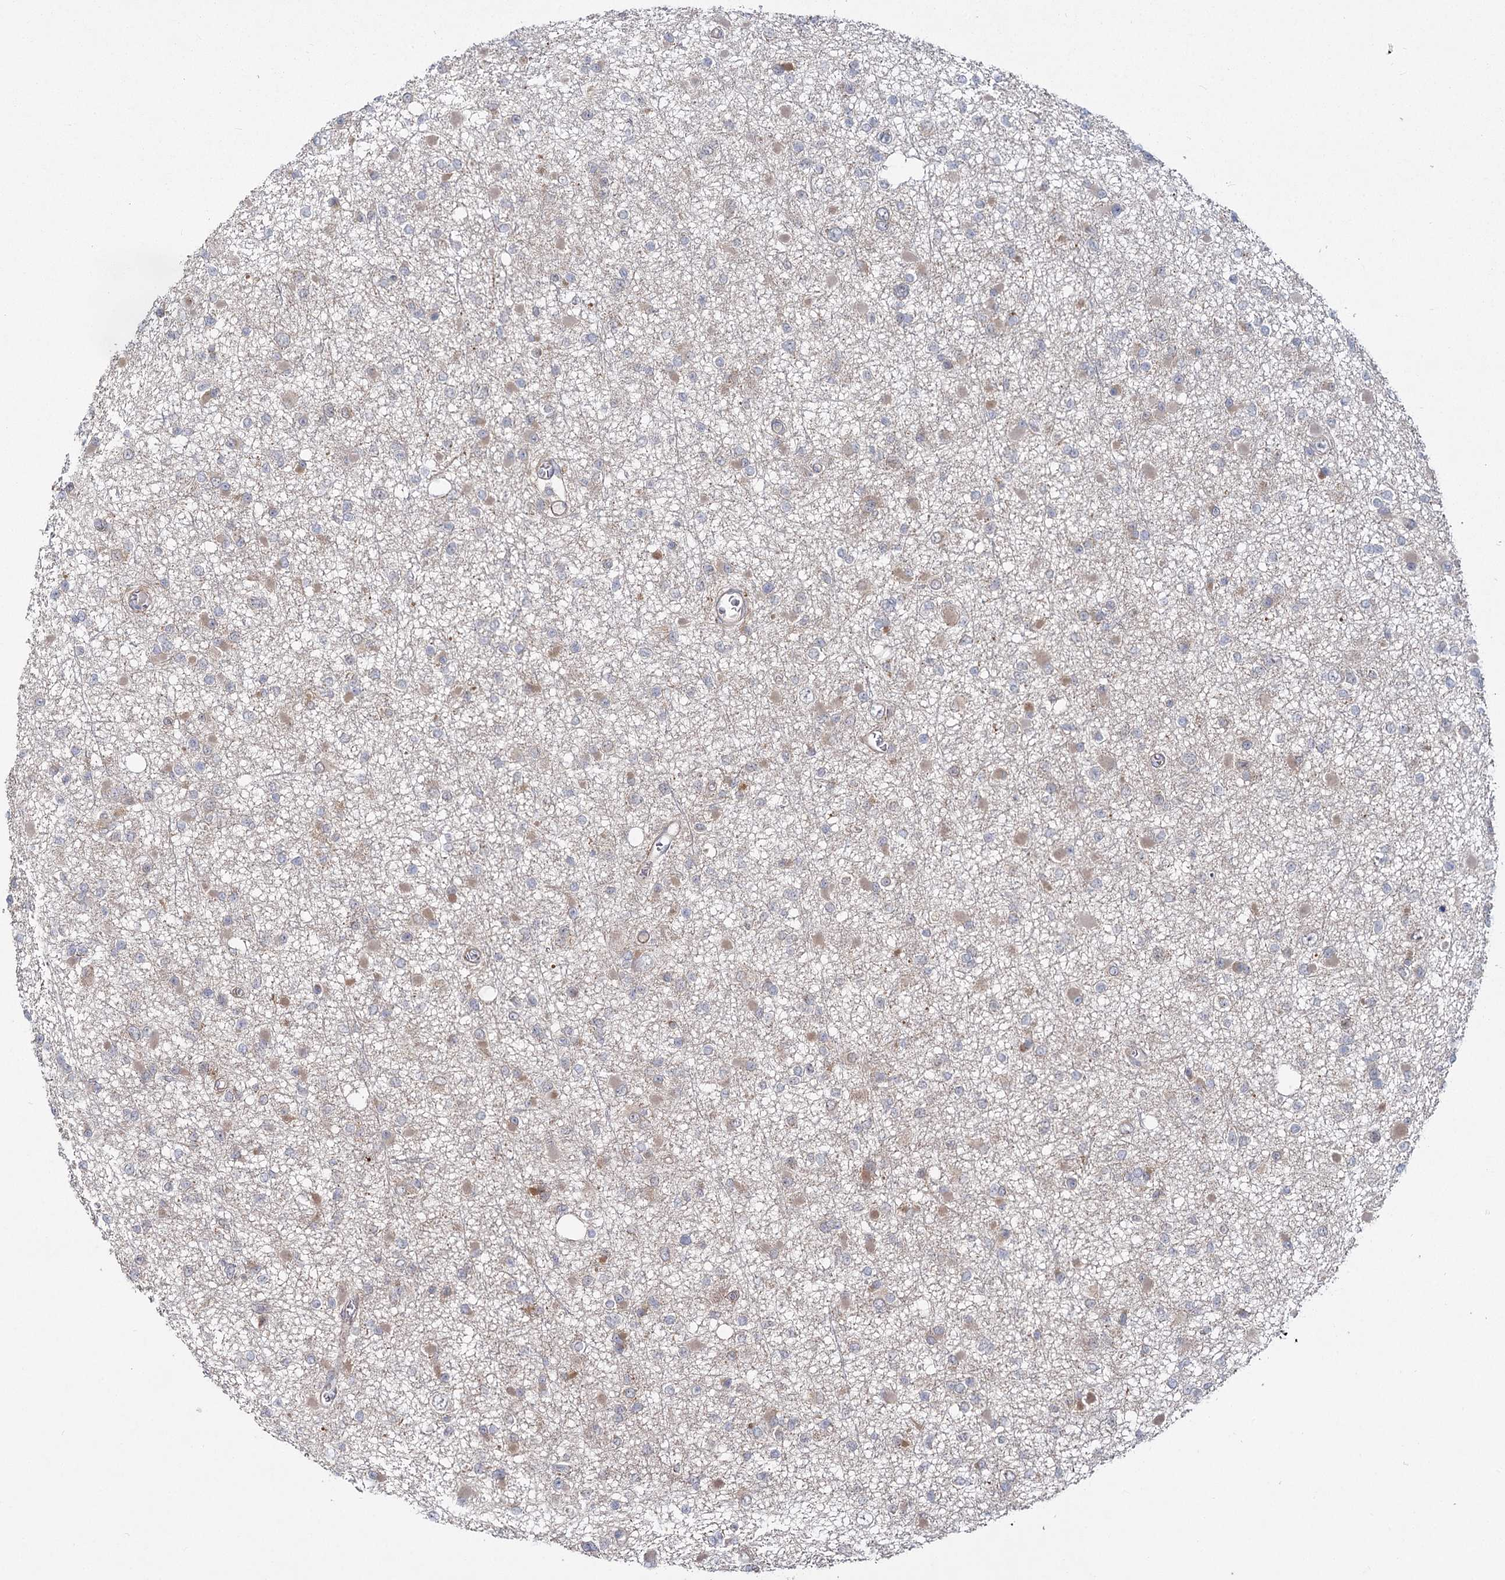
{"staining": {"intensity": "negative", "quantity": "none", "location": "none"}, "tissue": "glioma", "cell_type": "Tumor cells", "image_type": "cancer", "snomed": [{"axis": "morphology", "description": "Glioma, malignant, Low grade"}, {"axis": "topography", "description": "Brain"}], "caption": "The IHC image has no significant expression in tumor cells of glioma tissue. (DAB (3,3'-diaminobenzidine) immunohistochemistry visualized using brightfield microscopy, high magnification).", "gene": "TBC1D9B", "patient": {"sex": "female", "age": 22}}